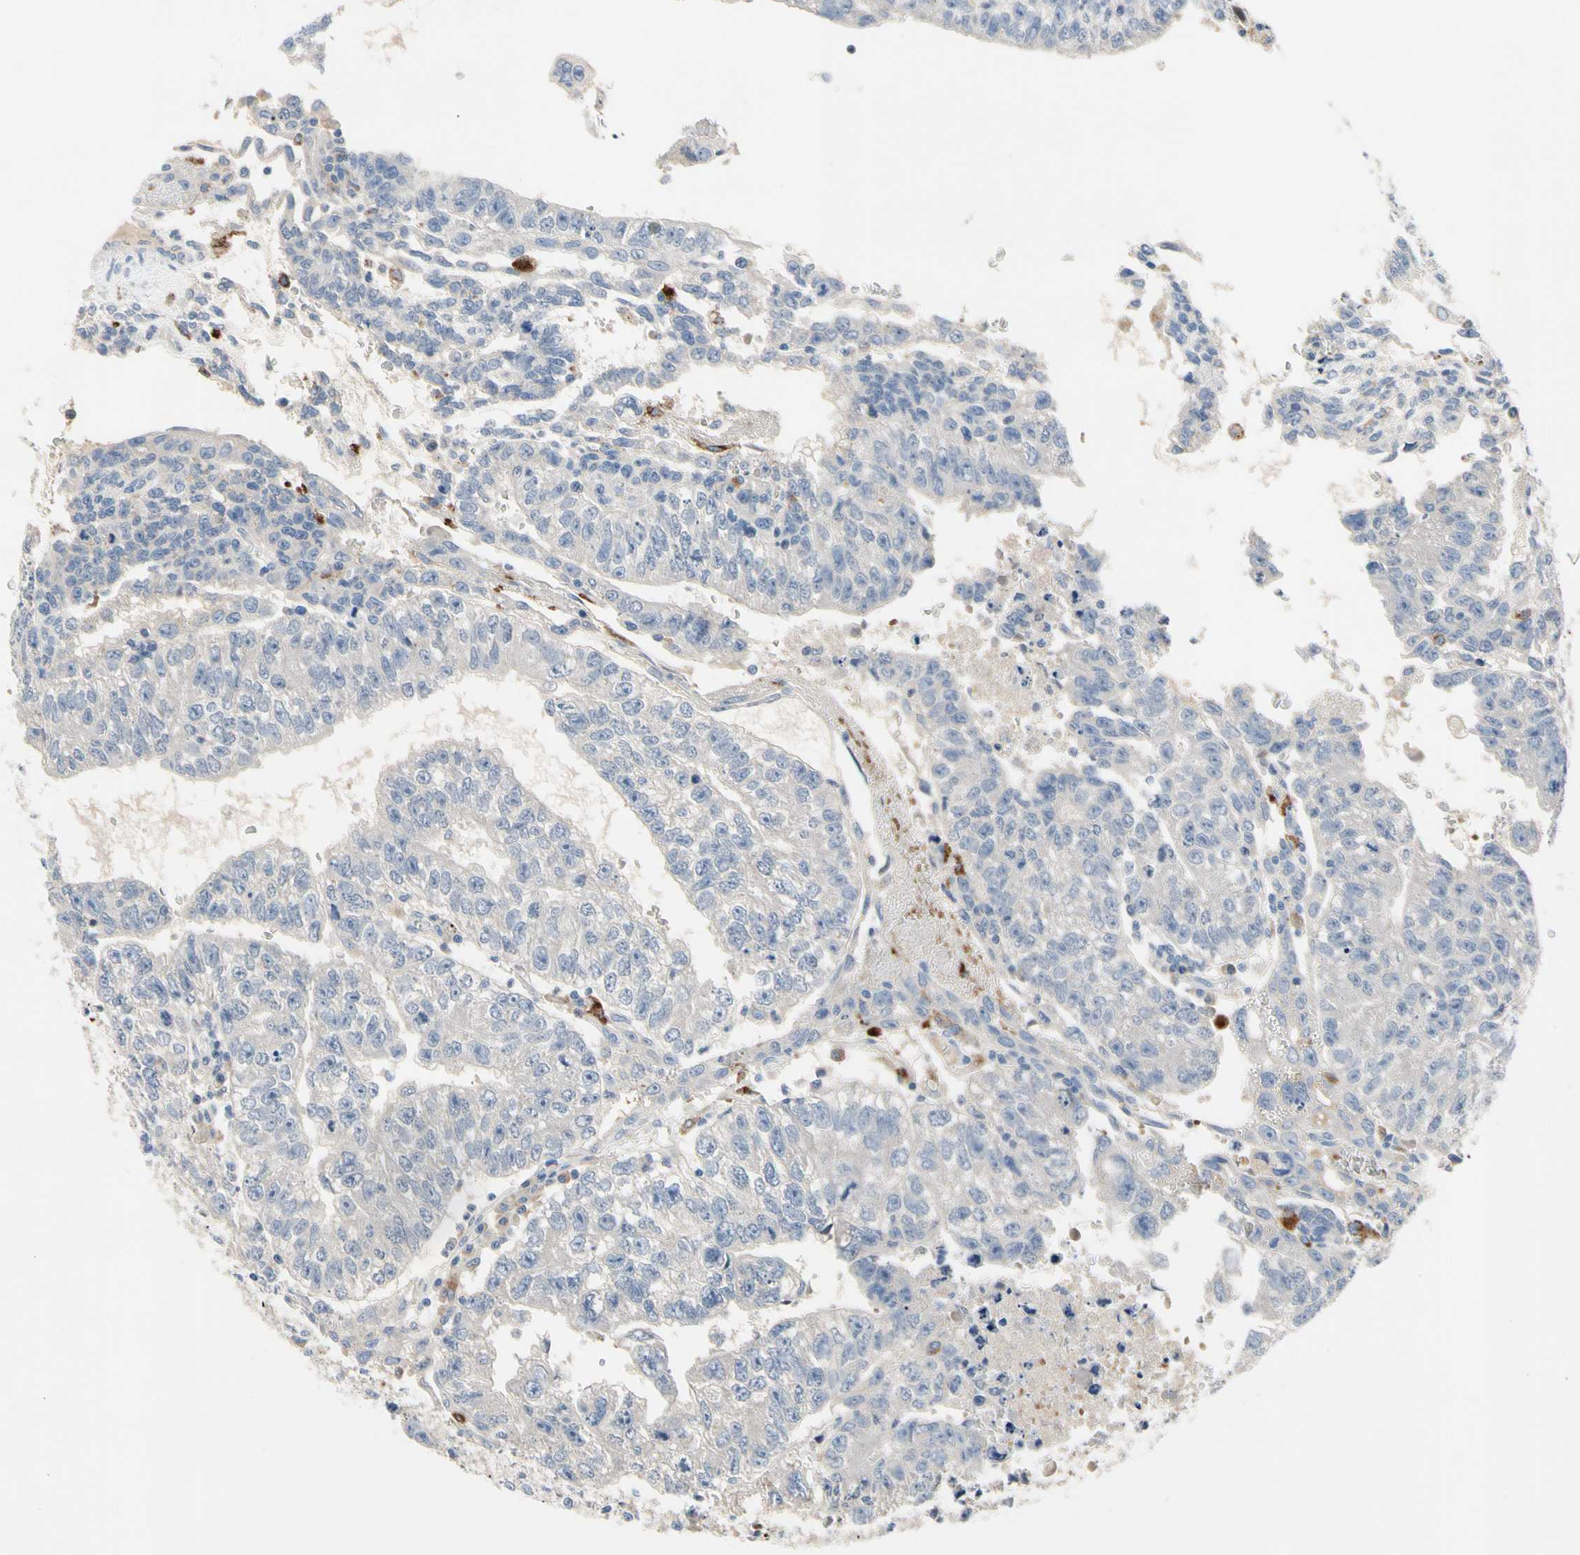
{"staining": {"intensity": "negative", "quantity": "none", "location": "none"}, "tissue": "testis cancer", "cell_type": "Tumor cells", "image_type": "cancer", "snomed": [{"axis": "morphology", "description": "Seminoma, NOS"}, {"axis": "morphology", "description": "Carcinoma, Embryonal, NOS"}, {"axis": "topography", "description": "Testis"}], "caption": "Testis cancer (embryonal carcinoma) stained for a protein using IHC displays no staining tumor cells.", "gene": "RETSAT", "patient": {"sex": "male", "age": 52}}